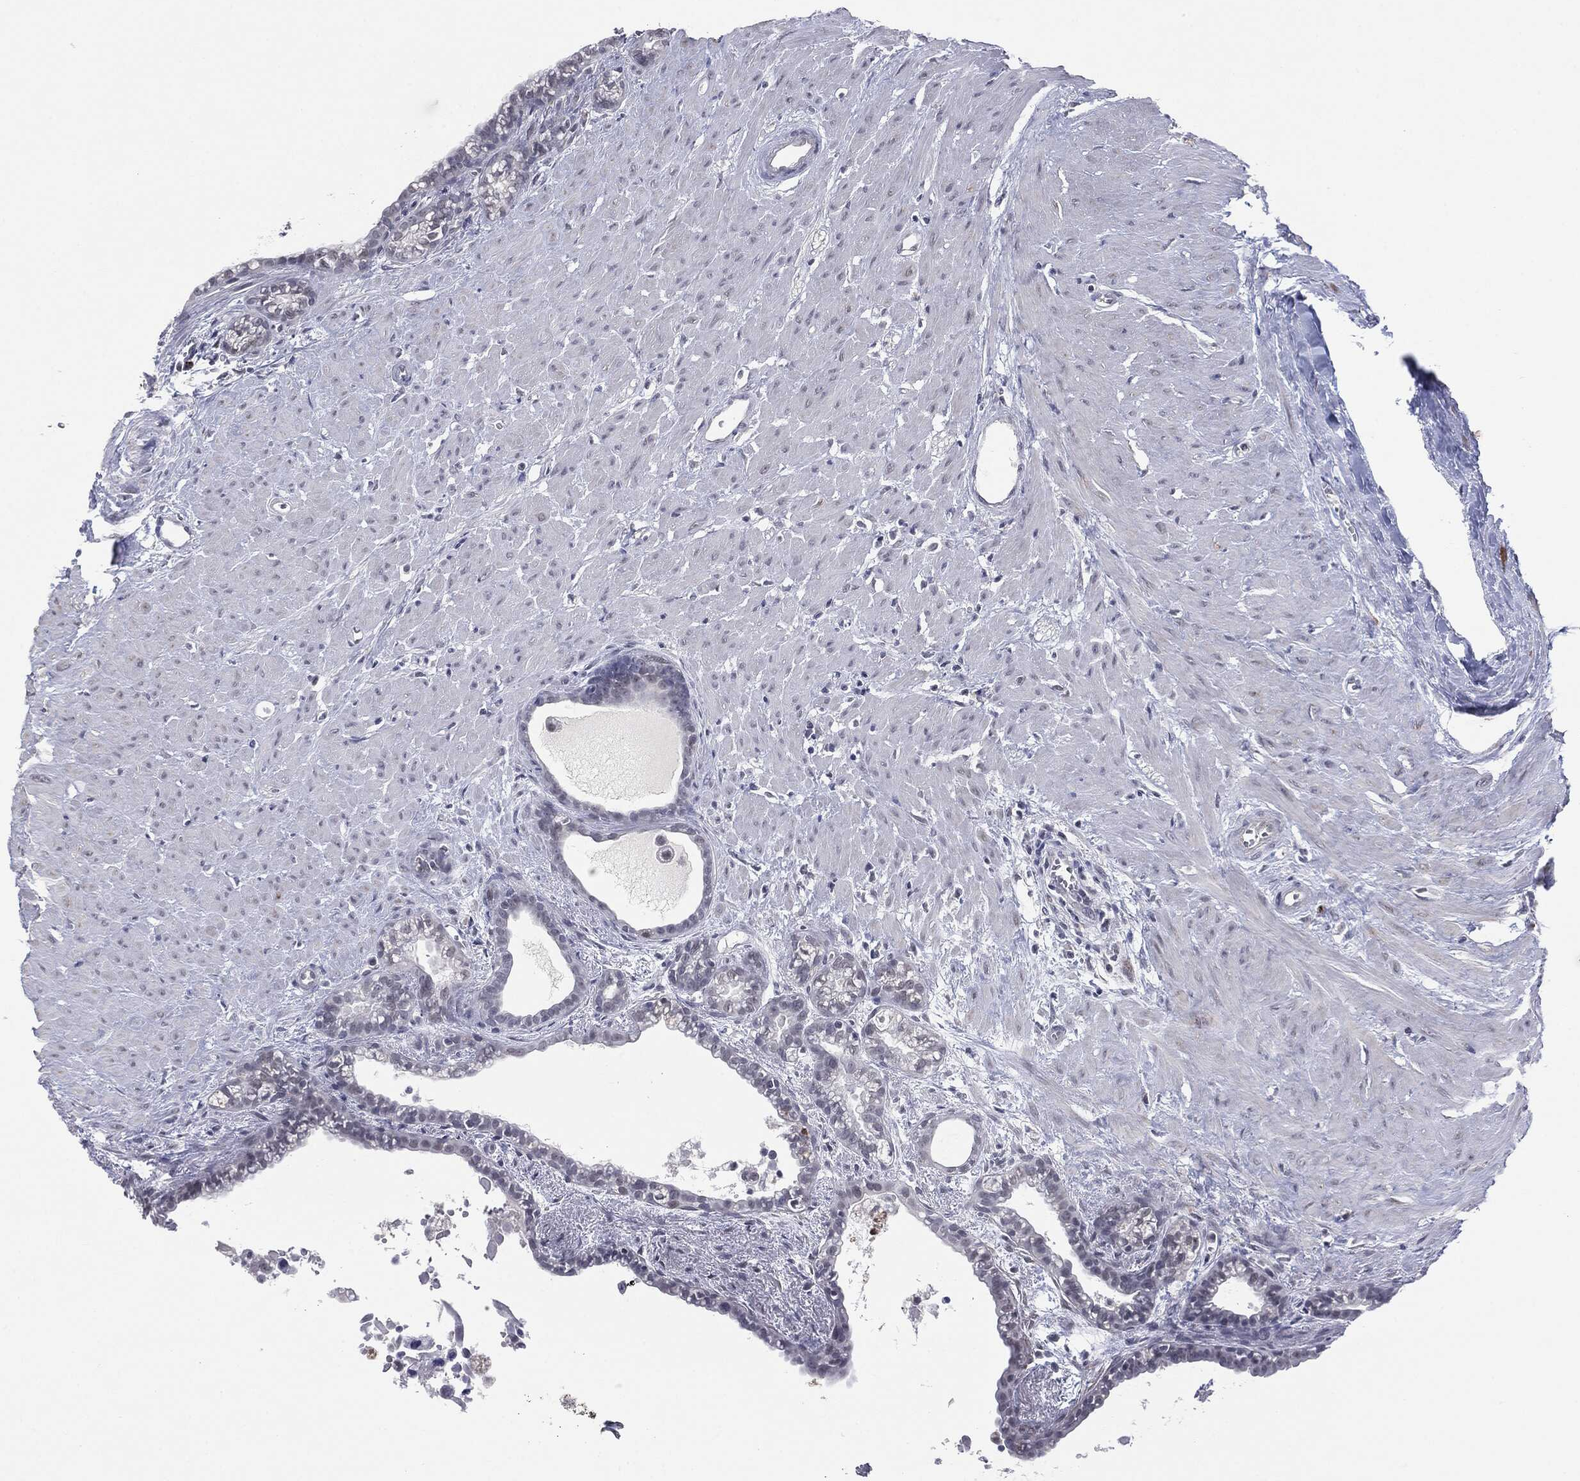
{"staining": {"intensity": "moderate", "quantity": "<25%", "location": "nuclear"}, "tissue": "seminal vesicle", "cell_type": "Glandular cells", "image_type": "normal", "snomed": [{"axis": "morphology", "description": "Normal tissue, NOS"}, {"axis": "morphology", "description": "Urothelial carcinoma, NOS"}, {"axis": "topography", "description": "Urinary bladder"}, {"axis": "topography", "description": "Seminal veicle"}], "caption": "This is a photomicrograph of immunohistochemistry (IHC) staining of benign seminal vesicle, which shows moderate positivity in the nuclear of glandular cells.", "gene": "SLC5A5", "patient": {"sex": "male", "age": 76}}